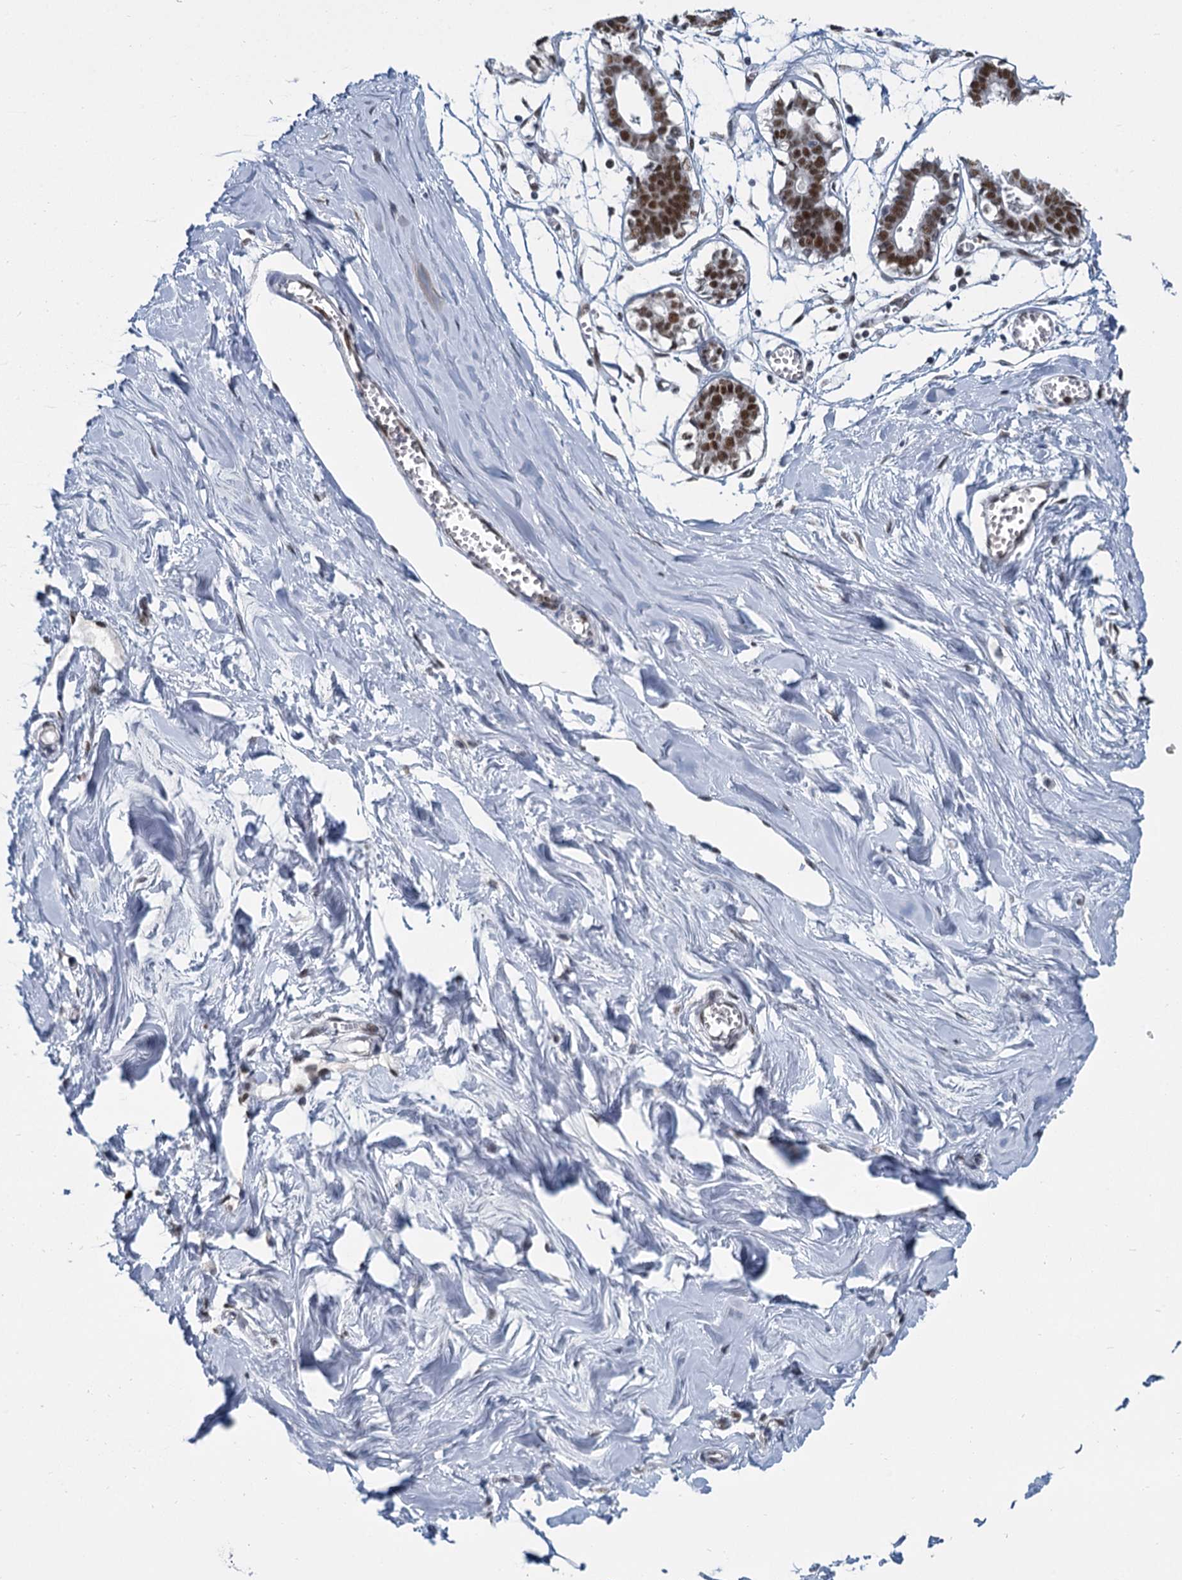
{"staining": {"intensity": "moderate", "quantity": ">75%", "location": "nuclear"}, "tissue": "breast", "cell_type": "Adipocytes", "image_type": "normal", "snomed": [{"axis": "morphology", "description": "Normal tissue, NOS"}, {"axis": "topography", "description": "Breast"}], "caption": "Immunohistochemistry (IHC) micrograph of benign breast stained for a protein (brown), which demonstrates medium levels of moderate nuclear positivity in approximately >75% of adipocytes.", "gene": "RPRD1A", "patient": {"sex": "female", "age": 27}}